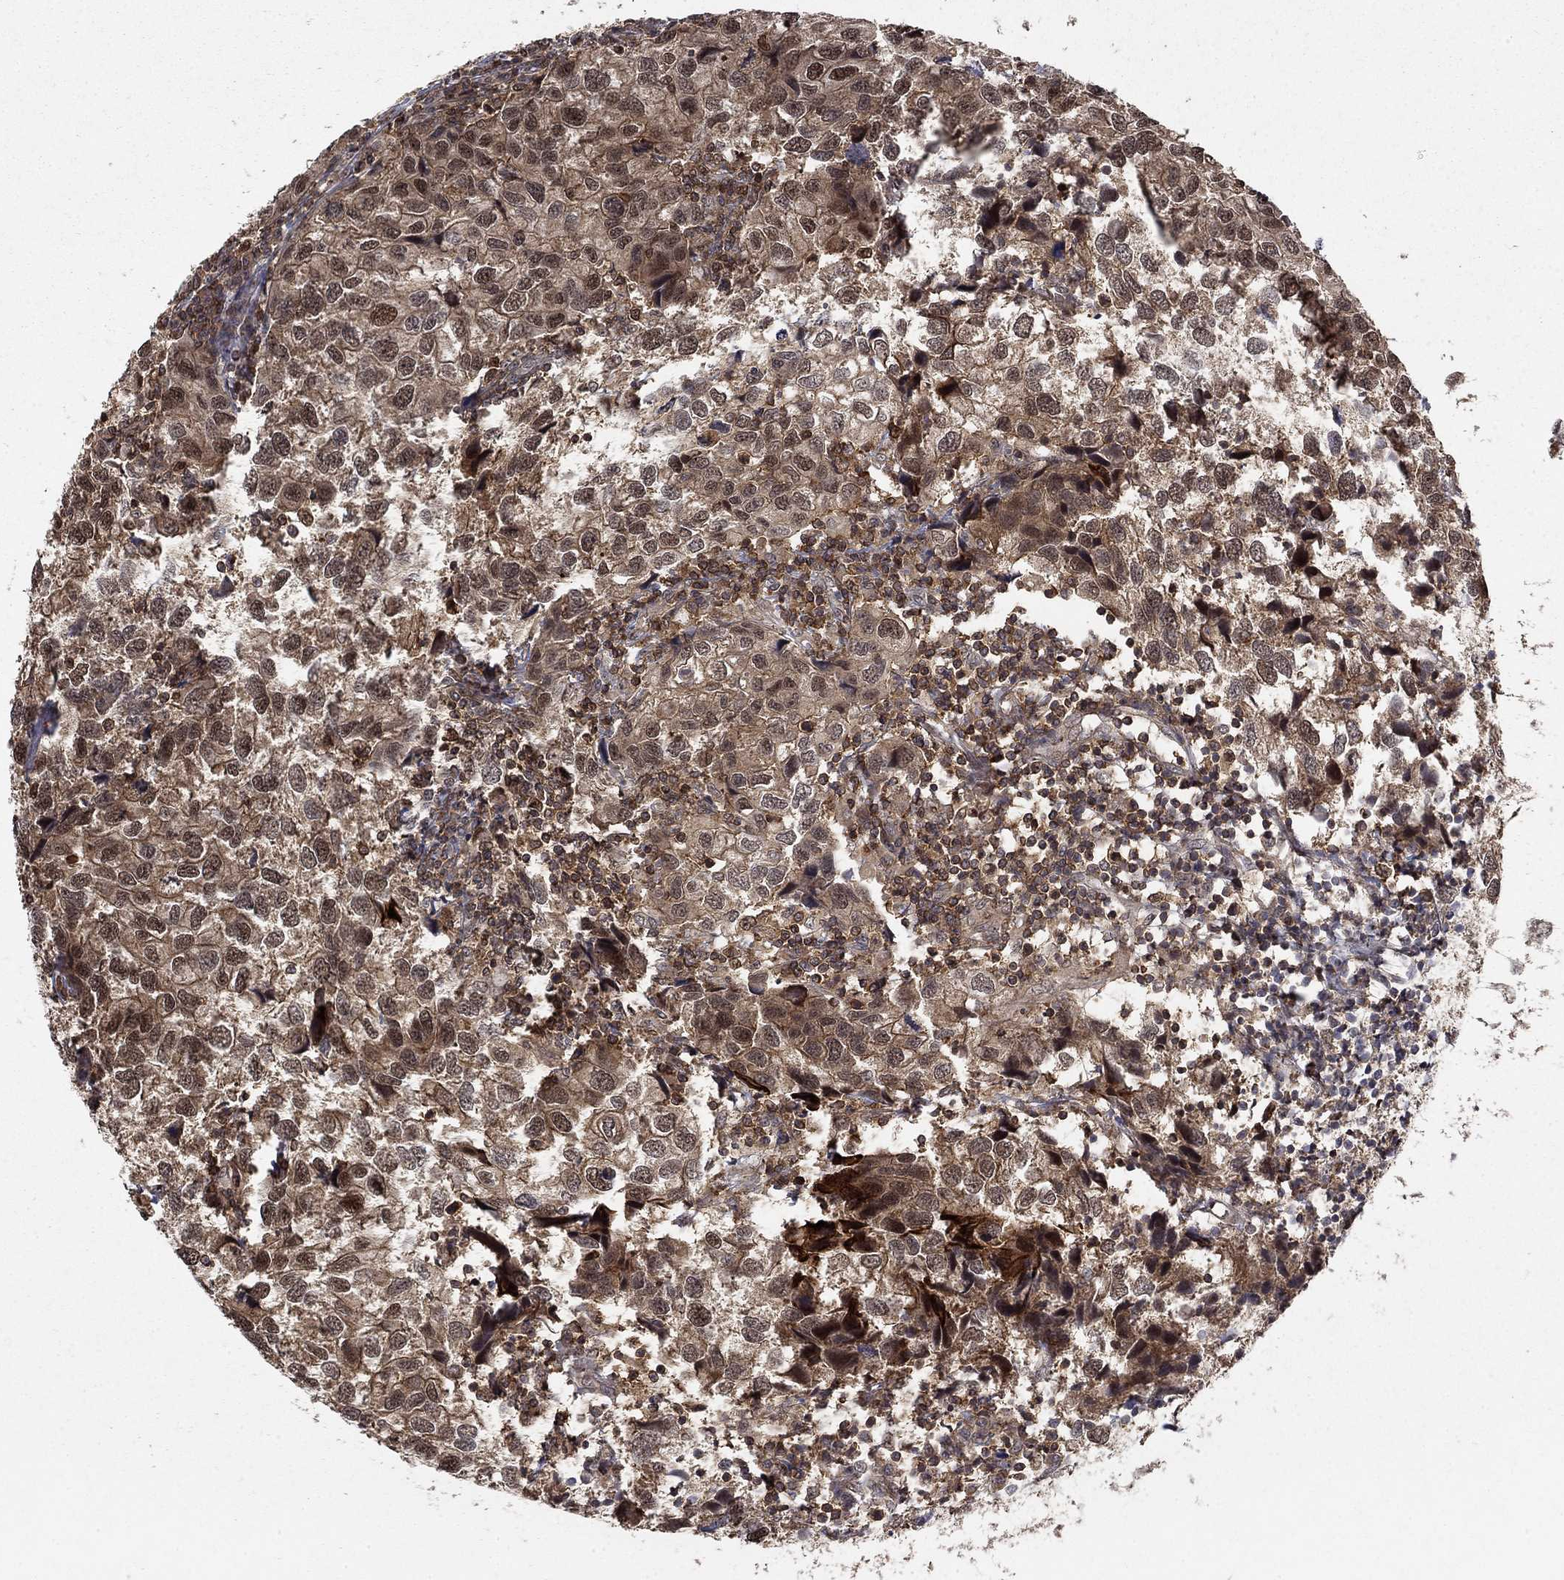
{"staining": {"intensity": "moderate", "quantity": "25%-75%", "location": "cytoplasmic/membranous,nuclear"}, "tissue": "urothelial cancer", "cell_type": "Tumor cells", "image_type": "cancer", "snomed": [{"axis": "morphology", "description": "Urothelial carcinoma, High grade"}, {"axis": "topography", "description": "Urinary bladder"}], "caption": "A histopathology image showing moderate cytoplasmic/membranous and nuclear expression in about 25%-75% of tumor cells in urothelial cancer, as visualized by brown immunohistochemical staining.", "gene": "CCDC66", "patient": {"sex": "male", "age": 79}}